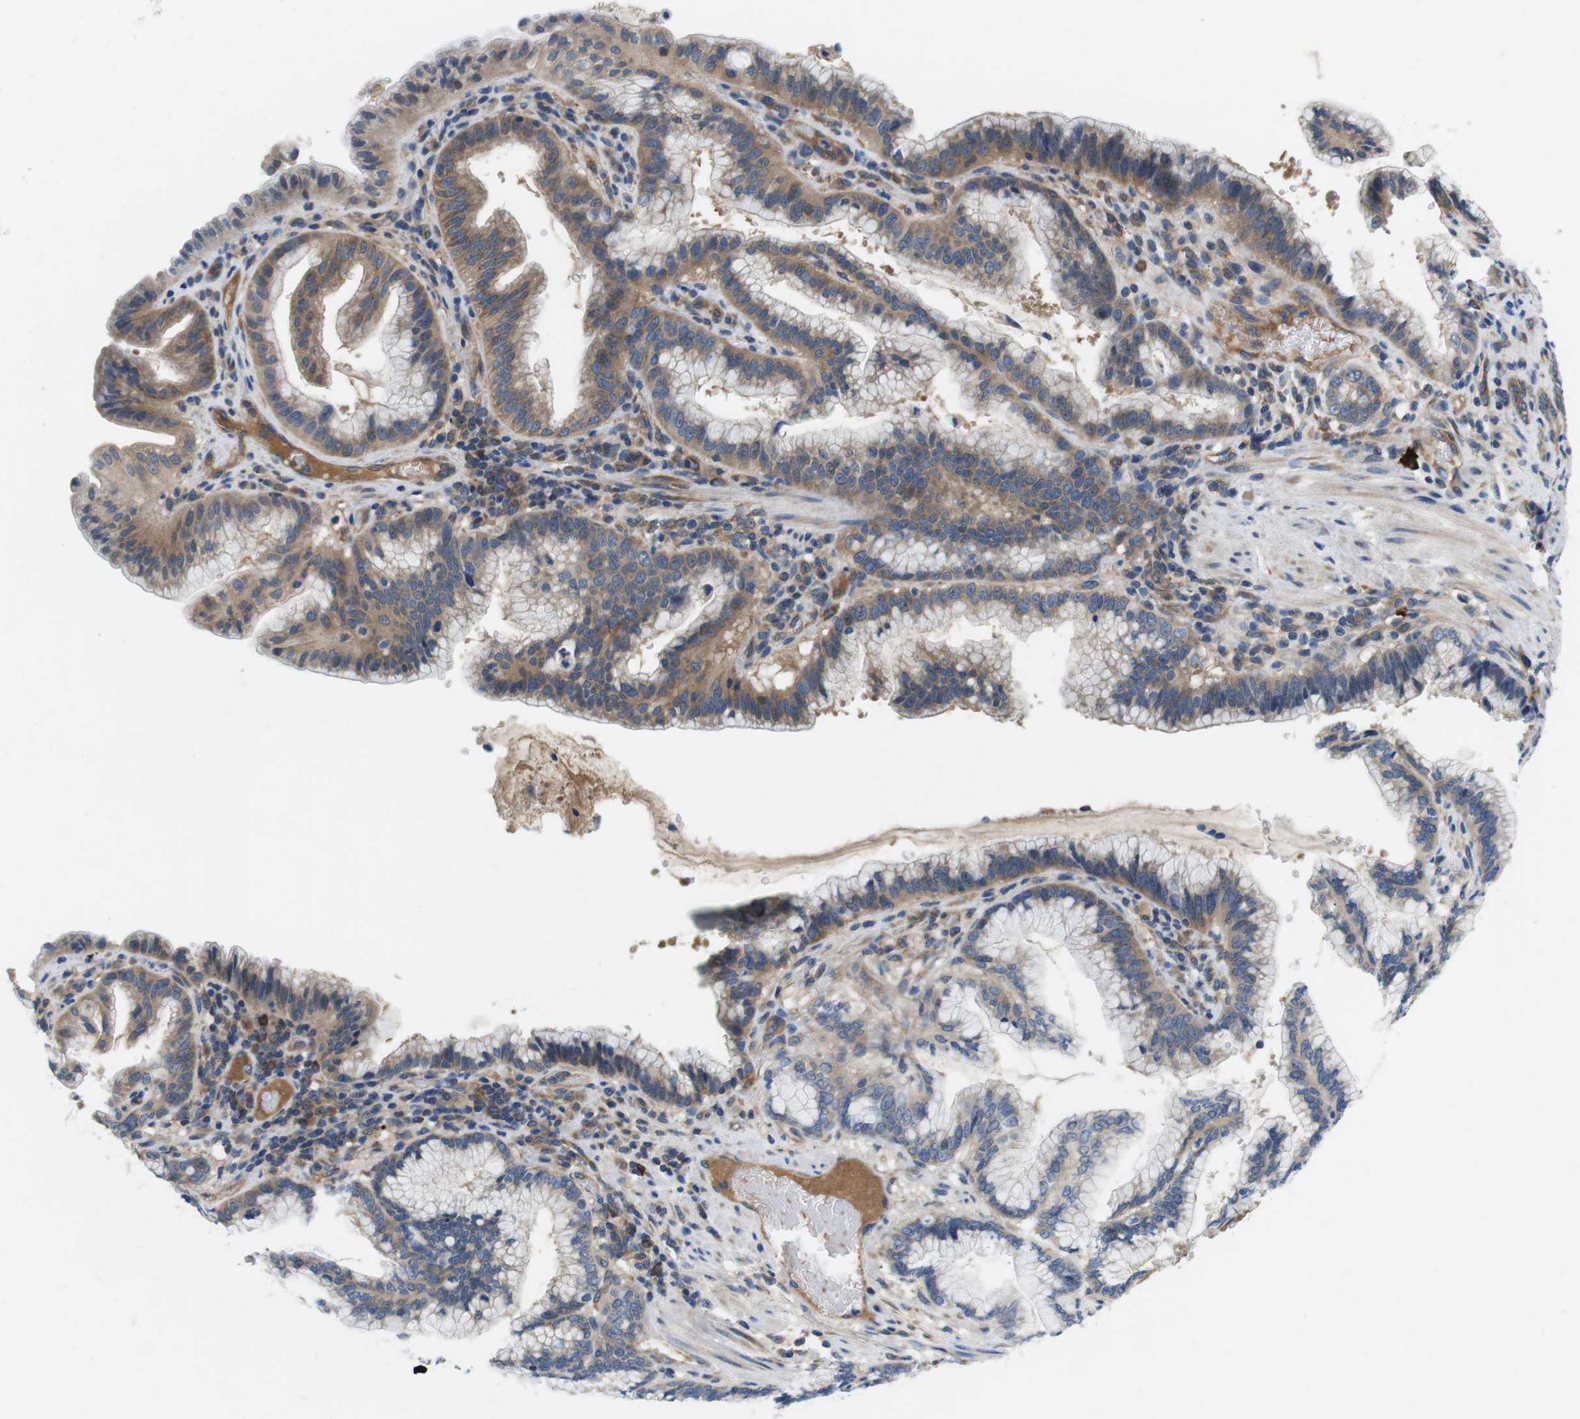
{"staining": {"intensity": "moderate", "quantity": "25%-75%", "location": "cytoplasmic/membranous"}, "tissue": "pancreatic cancer", "cell_type": "Tumor cells", "image_type": "cancer", "snomed": [{"axis": "morphology", "description": "Adenocarcinoma, NOS"}, {"axis": "topography", "description": "Pancreas"}], "caption": "The photomicrograph exhibits a brown stain indicating the presence of a protein in the cytoplasmic/membranous of tumor cells in adenocarcinoma (pancreatic).", "gene": "DCLK1", "patient": {"sex": "female", "age": 64}}